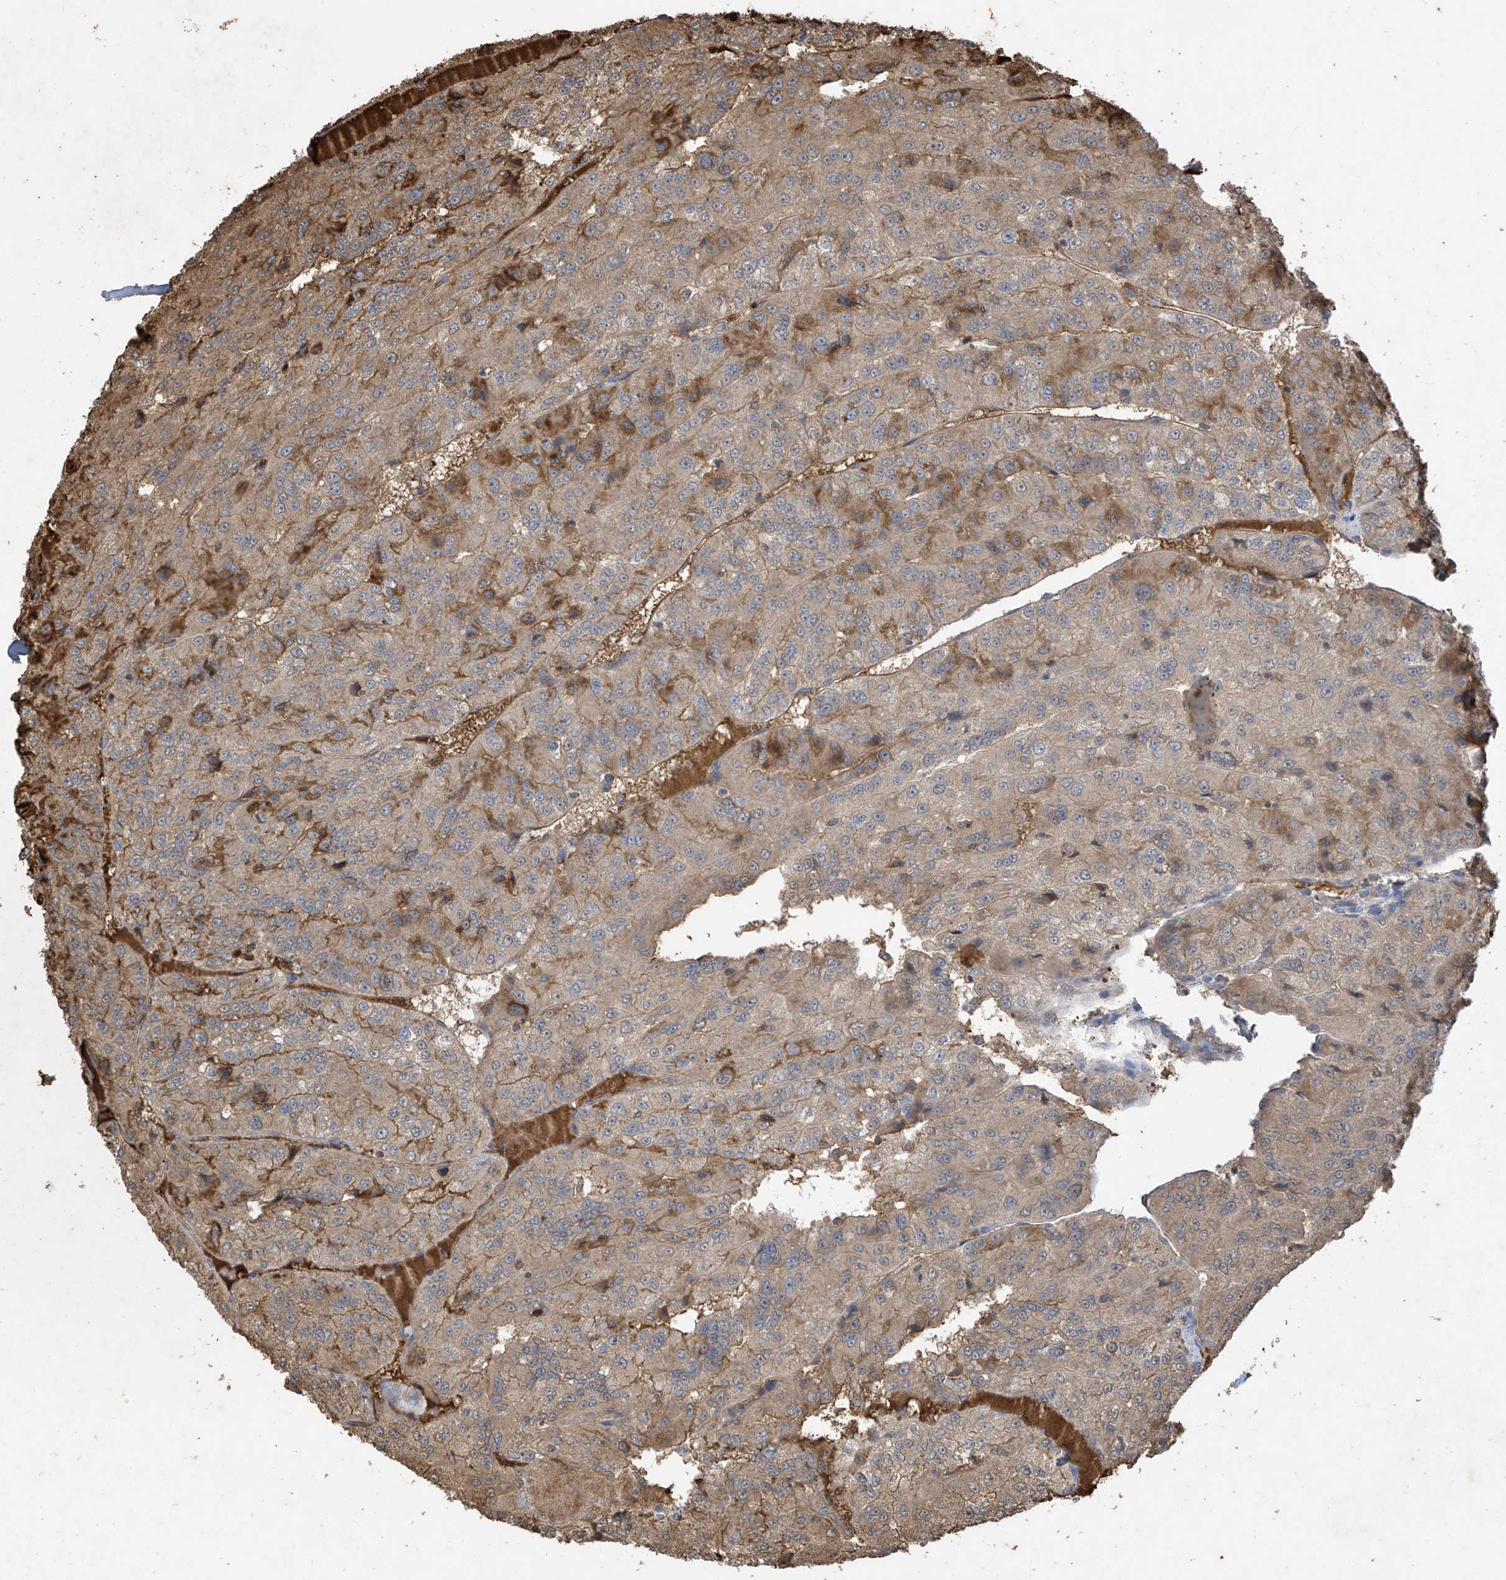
{"staining": {"intensity": "moderate", "quantity": "25%-75%", "location": "cytoplasmic/membranous"}, "tissue": "renal cancer", "cell_type": "Tumor cells", "image_type": "cancer", "snomed": [{"axis": "morphology", "description": "Adenocarcinoma, NOS"}, {"axis": "topography", "description": "Kidney"}], "caption": "A micrograph of renal cancer stained for a protein shows moderate cytoplasmic/membranous brown staining in tumor cells.", "gene": "PNPT1", "patient": {"sex": "female", "age": 63}}